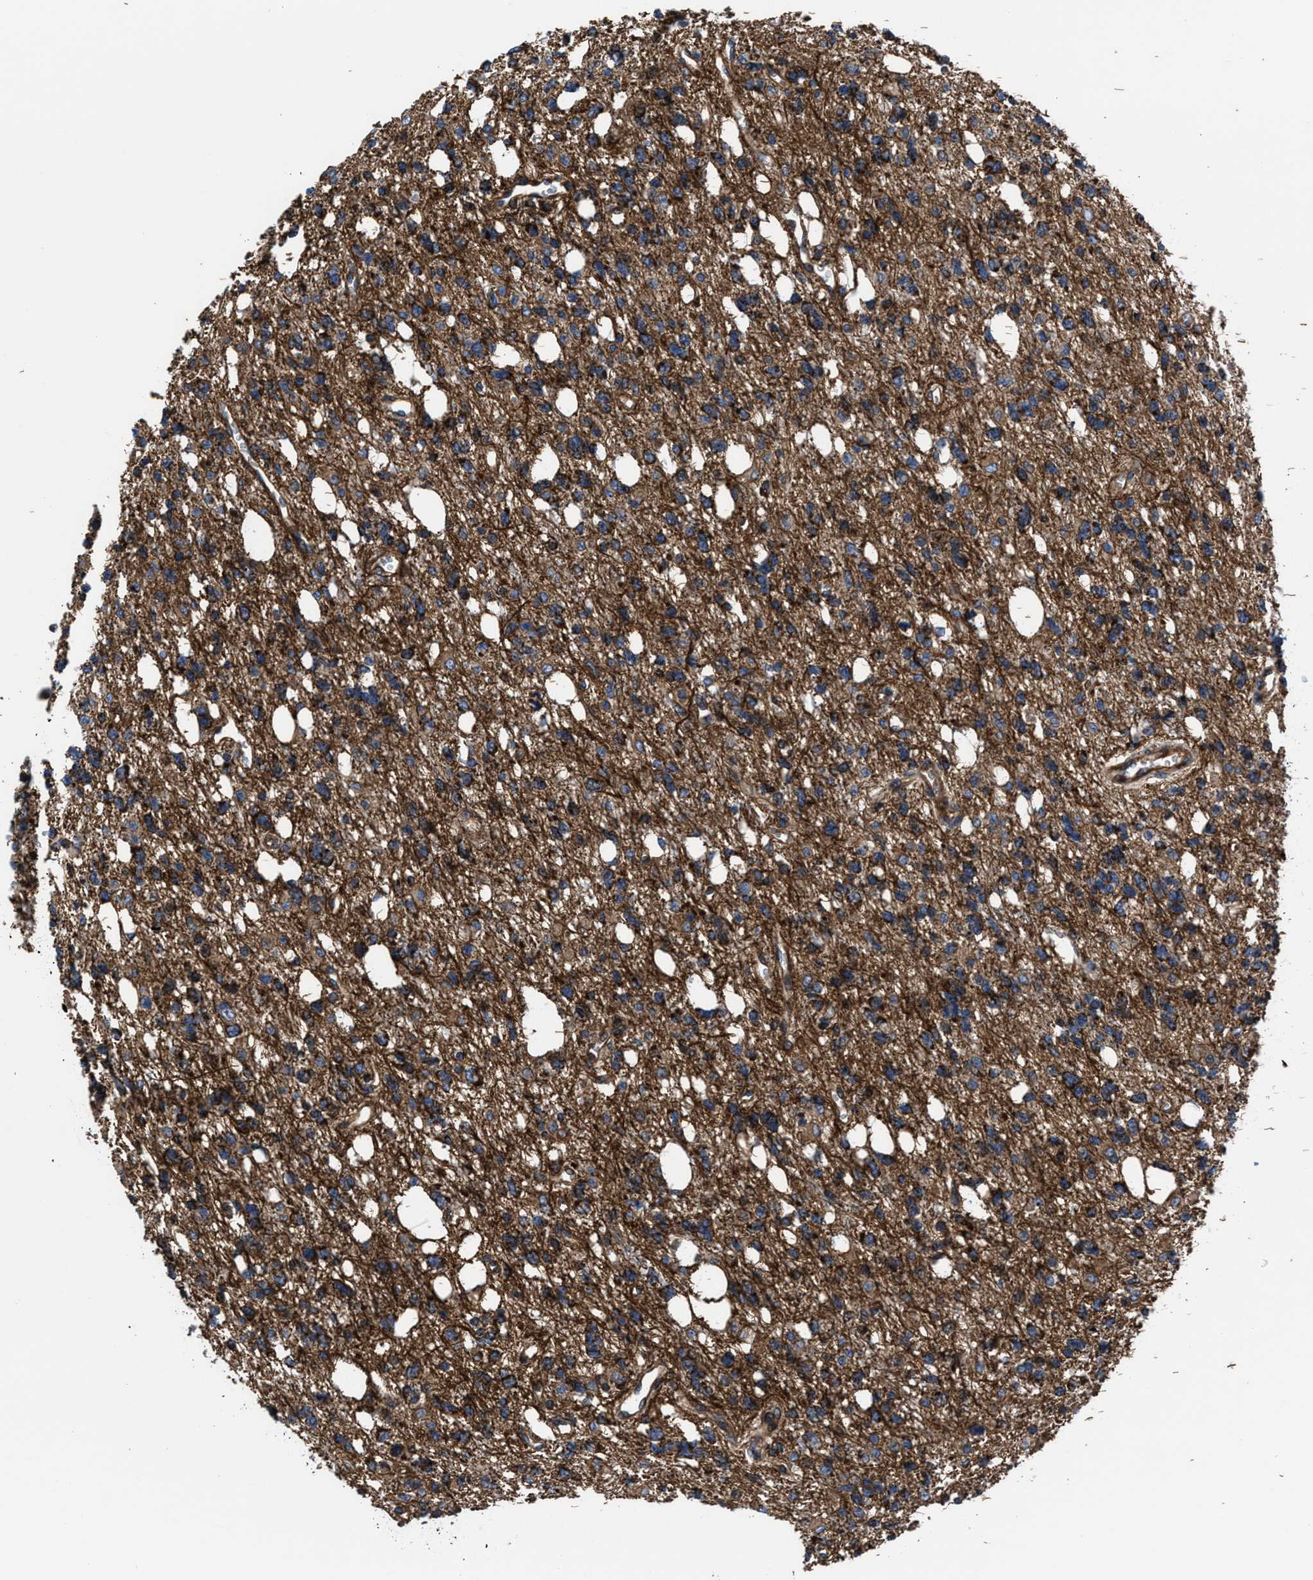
{"staining": {"intensity": "moderate", "quantity": ">75%", "location": "cytoplasmic/membranous"}, "tissue": "glioma", "cell_type": "Tumor cells", "image_type": "cancer", "snomed": [{"axis": "morphology", "description": "Glioma, malignant, High grade"}, {"axis": "topography", "description": "Brain"}], "caption": "This is a photomicrograph of IHC staining of malignant glioma (high-grade), which shows moderate expression in the cytoplasmic/membranous of tumor cells.", "gene": "PRR15L", "patient": {"sex": "female", "age": 62}}